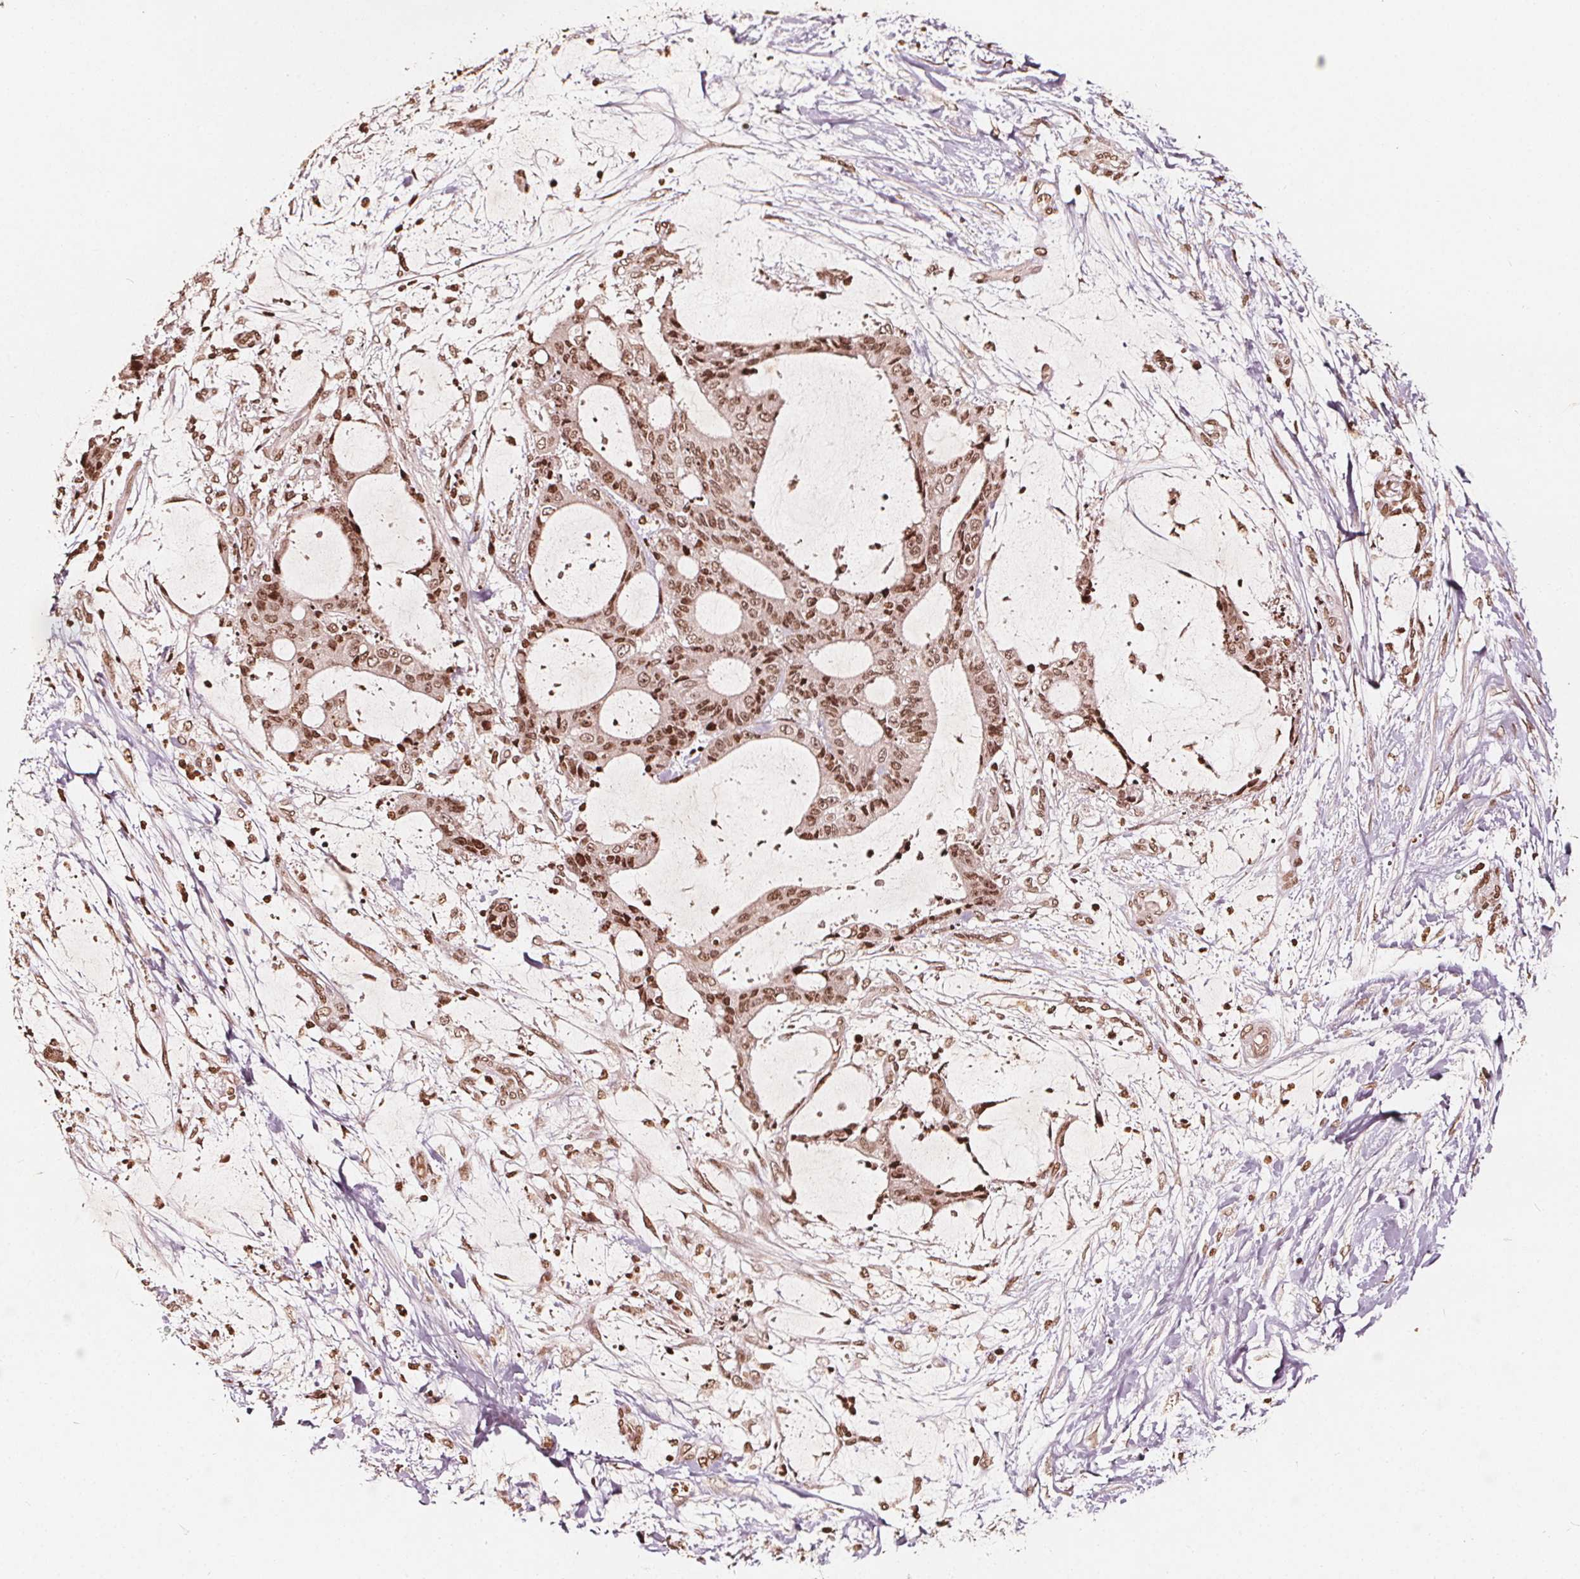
{"staining": {"intensity": "moderate", "quantity": ">75%", "location": "nuclear"}, "tissue": "liver cancer", "cell_type": "Tumor cells", "image_type": "cancer", "snomed": [{"axis": "morphology", "description": "Cholangiocarcinoma"}, {"axis": "topography", "description": "Liver"}], "caption": "A histopathology image showing moderate nuclear expression in about >75% of tumor cells in liver cancer (cholangiocarcinoma), as visualized by brown immunohistochemical staining.", "gene": "H3C14", "patient": {"sex": "female", "age": 73}}